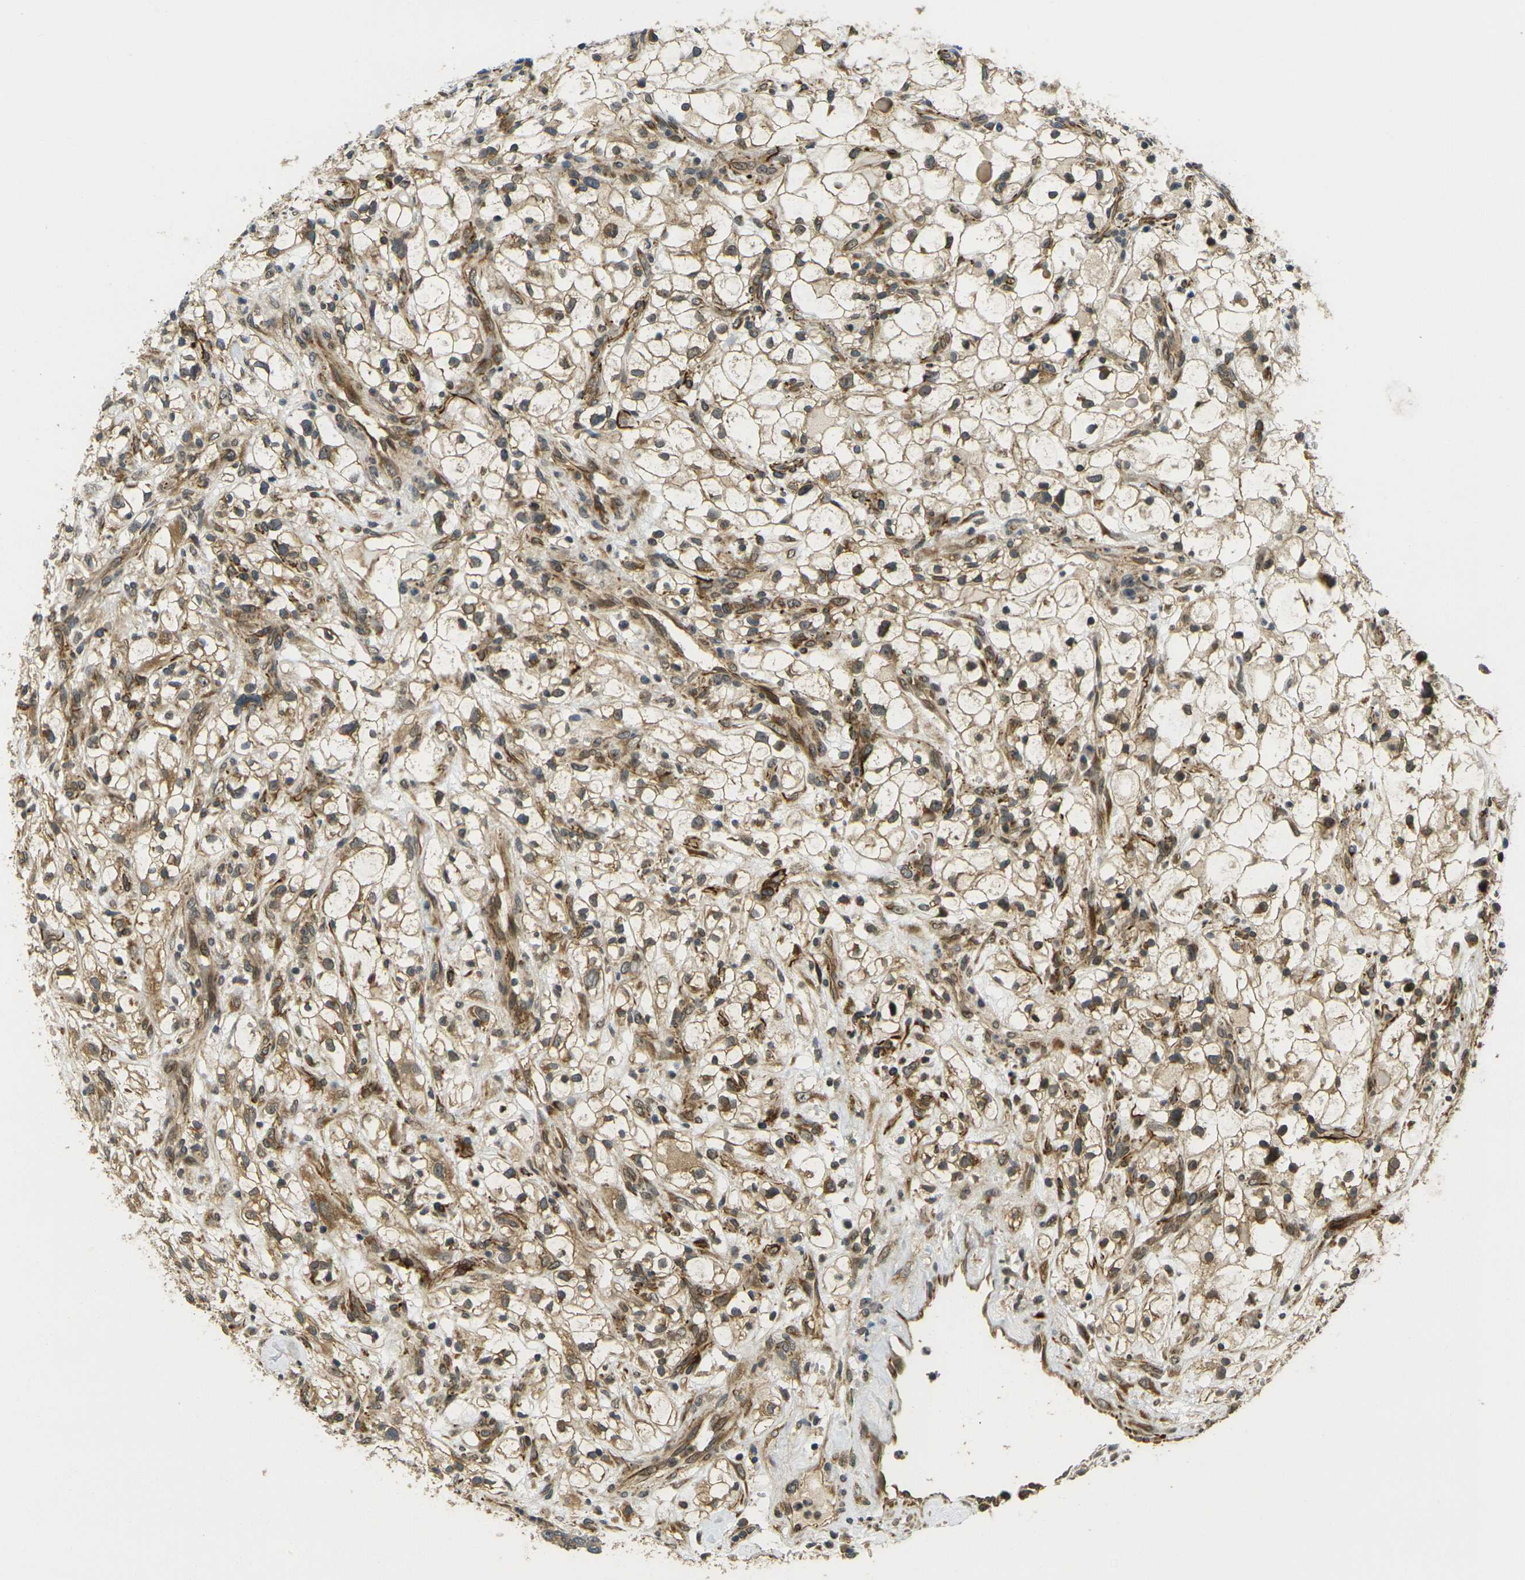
{"staining": {"intensity": "moderate", "quantity": ">75%", "location": "cytoplasmic/membranous,nuclear"}, "tissue": "renal cancer", "cell_type": "Tumor cells", "image_type": "cancer", "snomed": [{"axis": "morphology", "description": "Adenocarcinoma, NOS"}, {"axis": "topography", "description": "Kidney"}], "caption": "The micrograph demonstrates a brown stain indicating the presence of a protein in the cytoplasmic/membranous and nuclear of tumor cells in adenocarcinoma (renal).", "gene": "FUT11", "patient": {"sex": "female", "age": 60}}